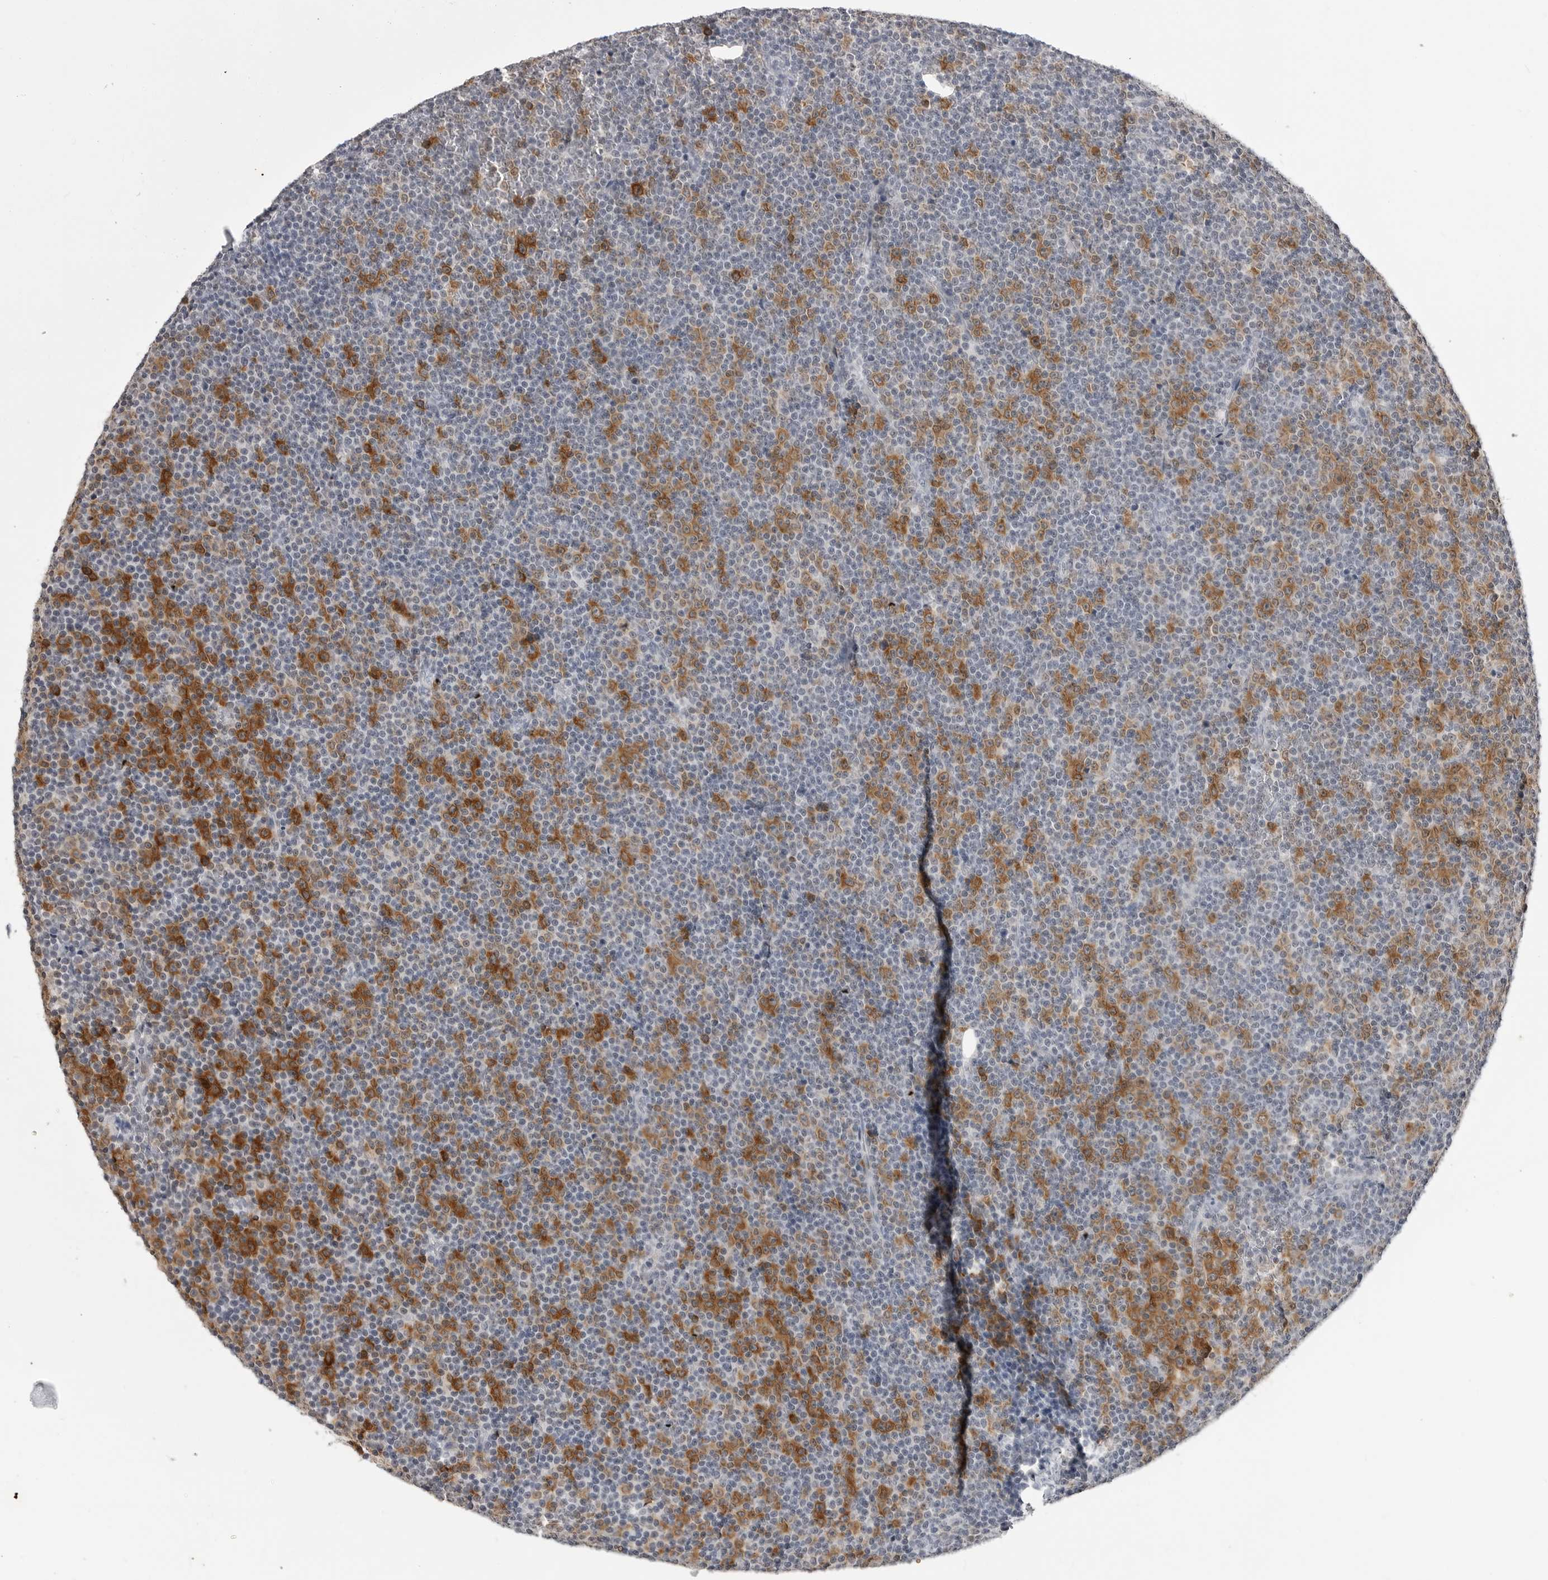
{"staining": {"intensity": "strong", "quantity": "<25%", "location": "cytoplasmic/membranous"}, "tissue": "lymphoma", "cell_type": "Tumor cells", "image_type": "cancer", "snomed": [{"axis": "morphology", "description": "Malignant lymphoma, non-Hodgkin's type, Low grade"}, {"axis": "topography", "description": "Lymph node"}], "caption": "A brown stain highlights strong cytoplasmic/membranous positivity of a protein in human malignant lymphoma, non-Hodgkin's type (low-grade) tumor cells. (DAB (3,3'-diaminobenzidine) = brown stain, brightfield microscopy at high magnification).", "gene": "RRM1", "patient": {"sex": "female", "age": 67}}